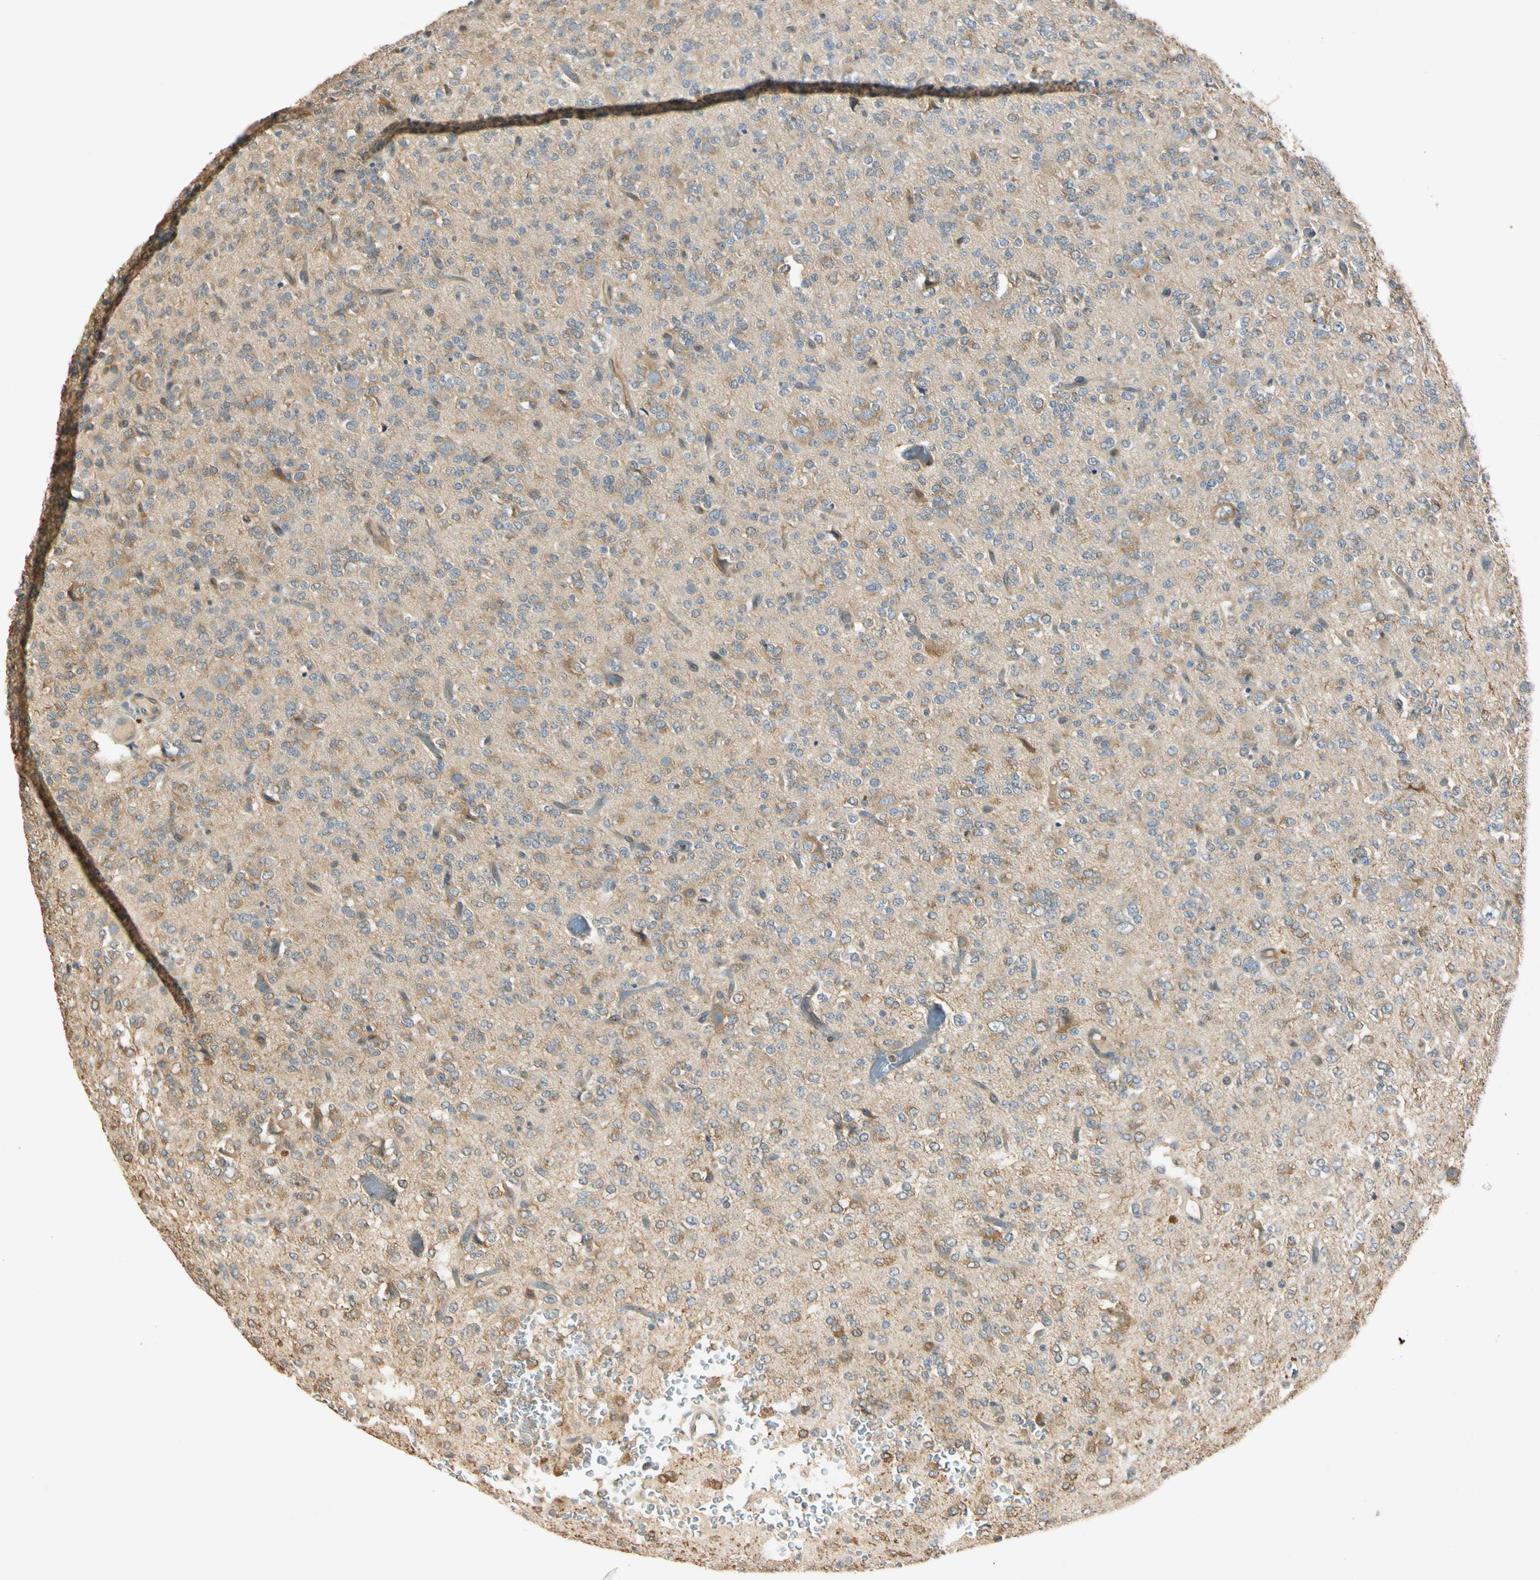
{"staining": {"intensity": "moderate", "quantity": ">75%", "location": "cytoplasmic/membranous"}, "tissue": "glioma", "cell_type": "Tumor cells", "image_type": "cancer", "snomed": [{"axis": "morphology", "description": "Glioma, malignant, Low grade"}, {"axis": "topography", "description": "Brain"}], "caption": "Immunohistochemistry (IHC) image of malignant glioma (low-grade) stained for a protein (brown), which exhibits medium levels of moderate cytoplasmic/membranous staining in approximately >75% of tumor cells.", "gene": "RPS6KB2", "patient": {"sex": "male", "age": 38}}